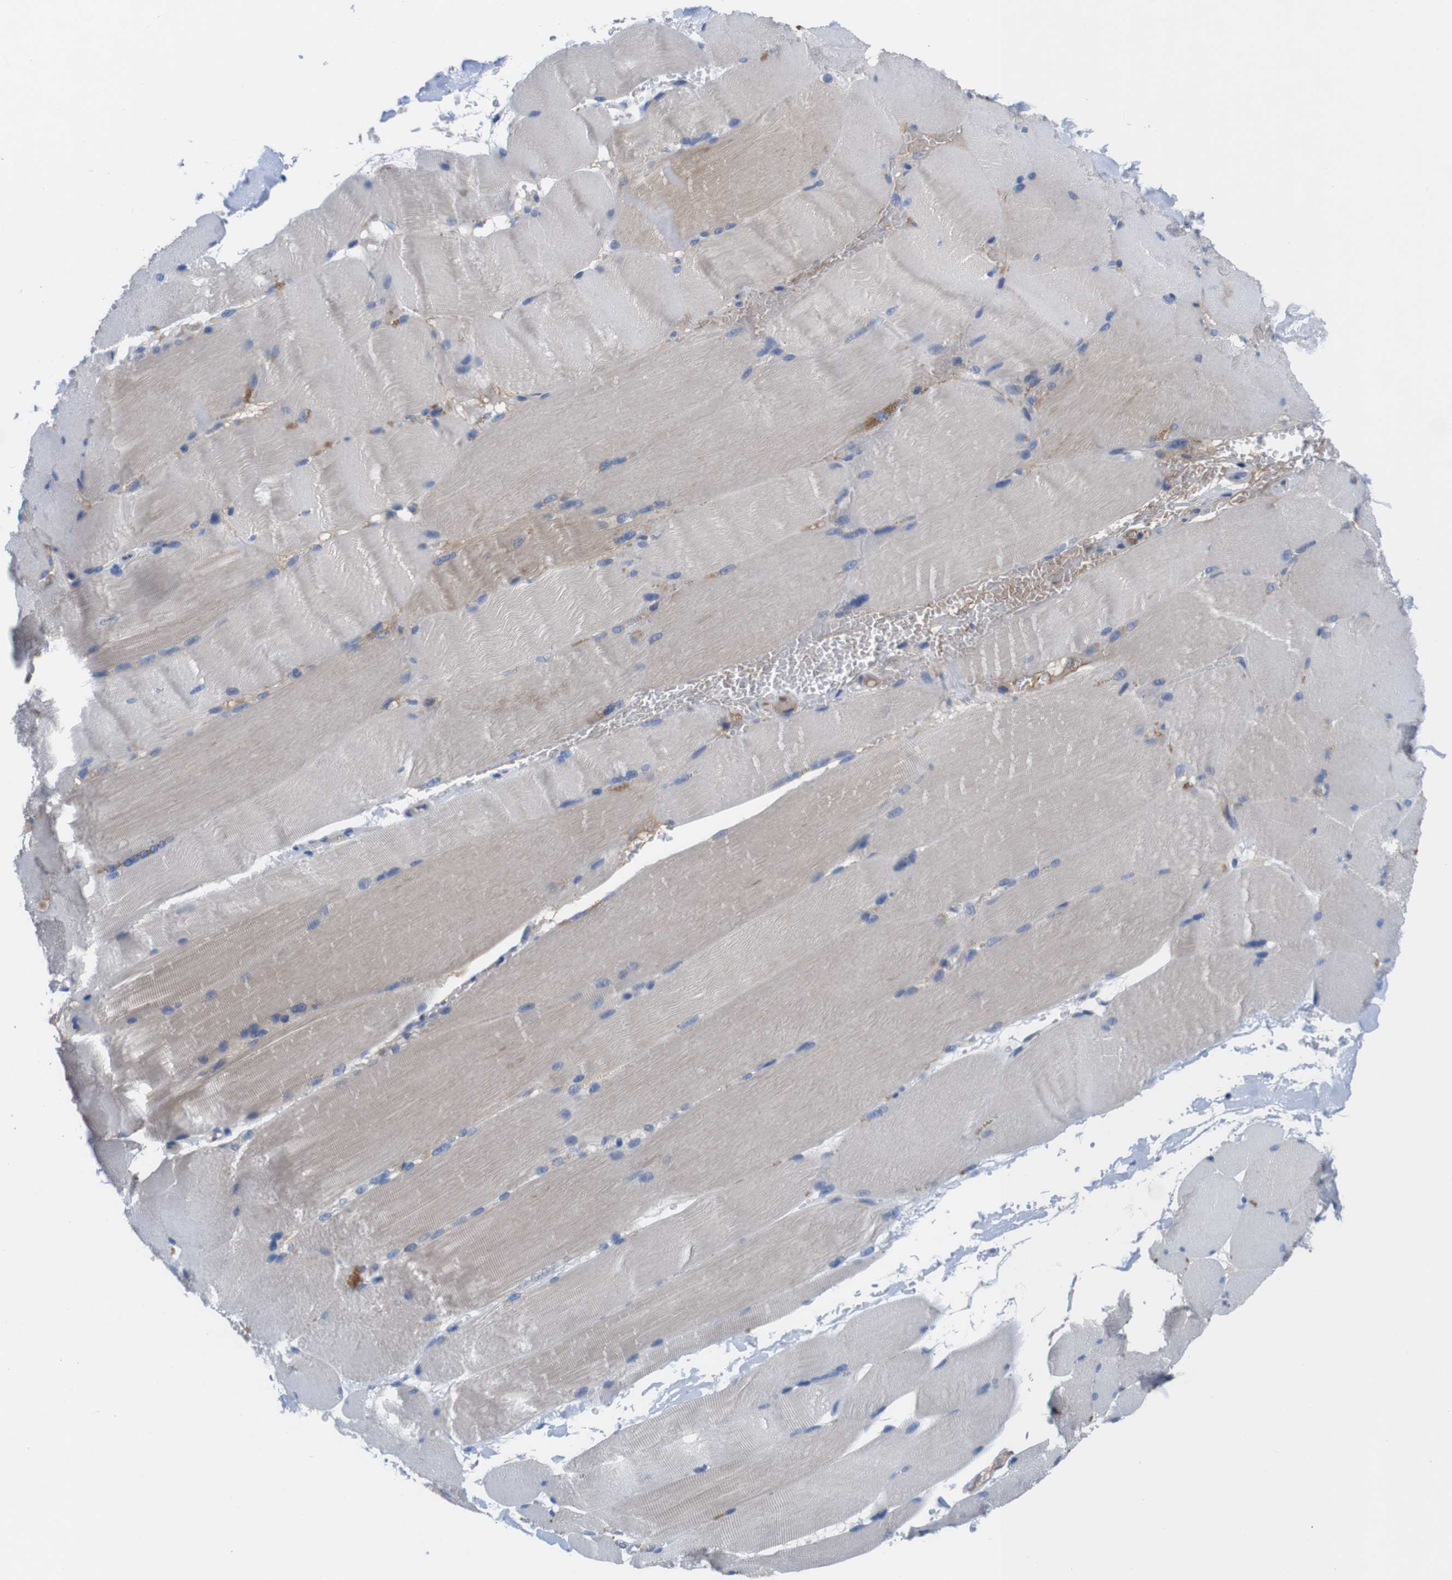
{"staining": {"intensity": "weak", "quantity": "<25%", "location": "cytoplasmic/membranous"}, "tissue": "skeletal muscle", "cell_type": "Myocytes", "image_type": "normal", "snomed": [{"axis": "morphology", "description": "Normal tissue, NOS"}, {"axis": "topography", "description": "Skin"}, {"axis": "topography", "description": "Skeletal muscle"}], "caption": "Unremarkable skeletal muscle was stained to show a protein in brown. There is no significant expression in myocytes. (DAB (3,3'-diaminobenzidine) immunohistochemistry, high magnification).", "gene": "C1RL", "patient": {"sex": "male", "age": 83}}